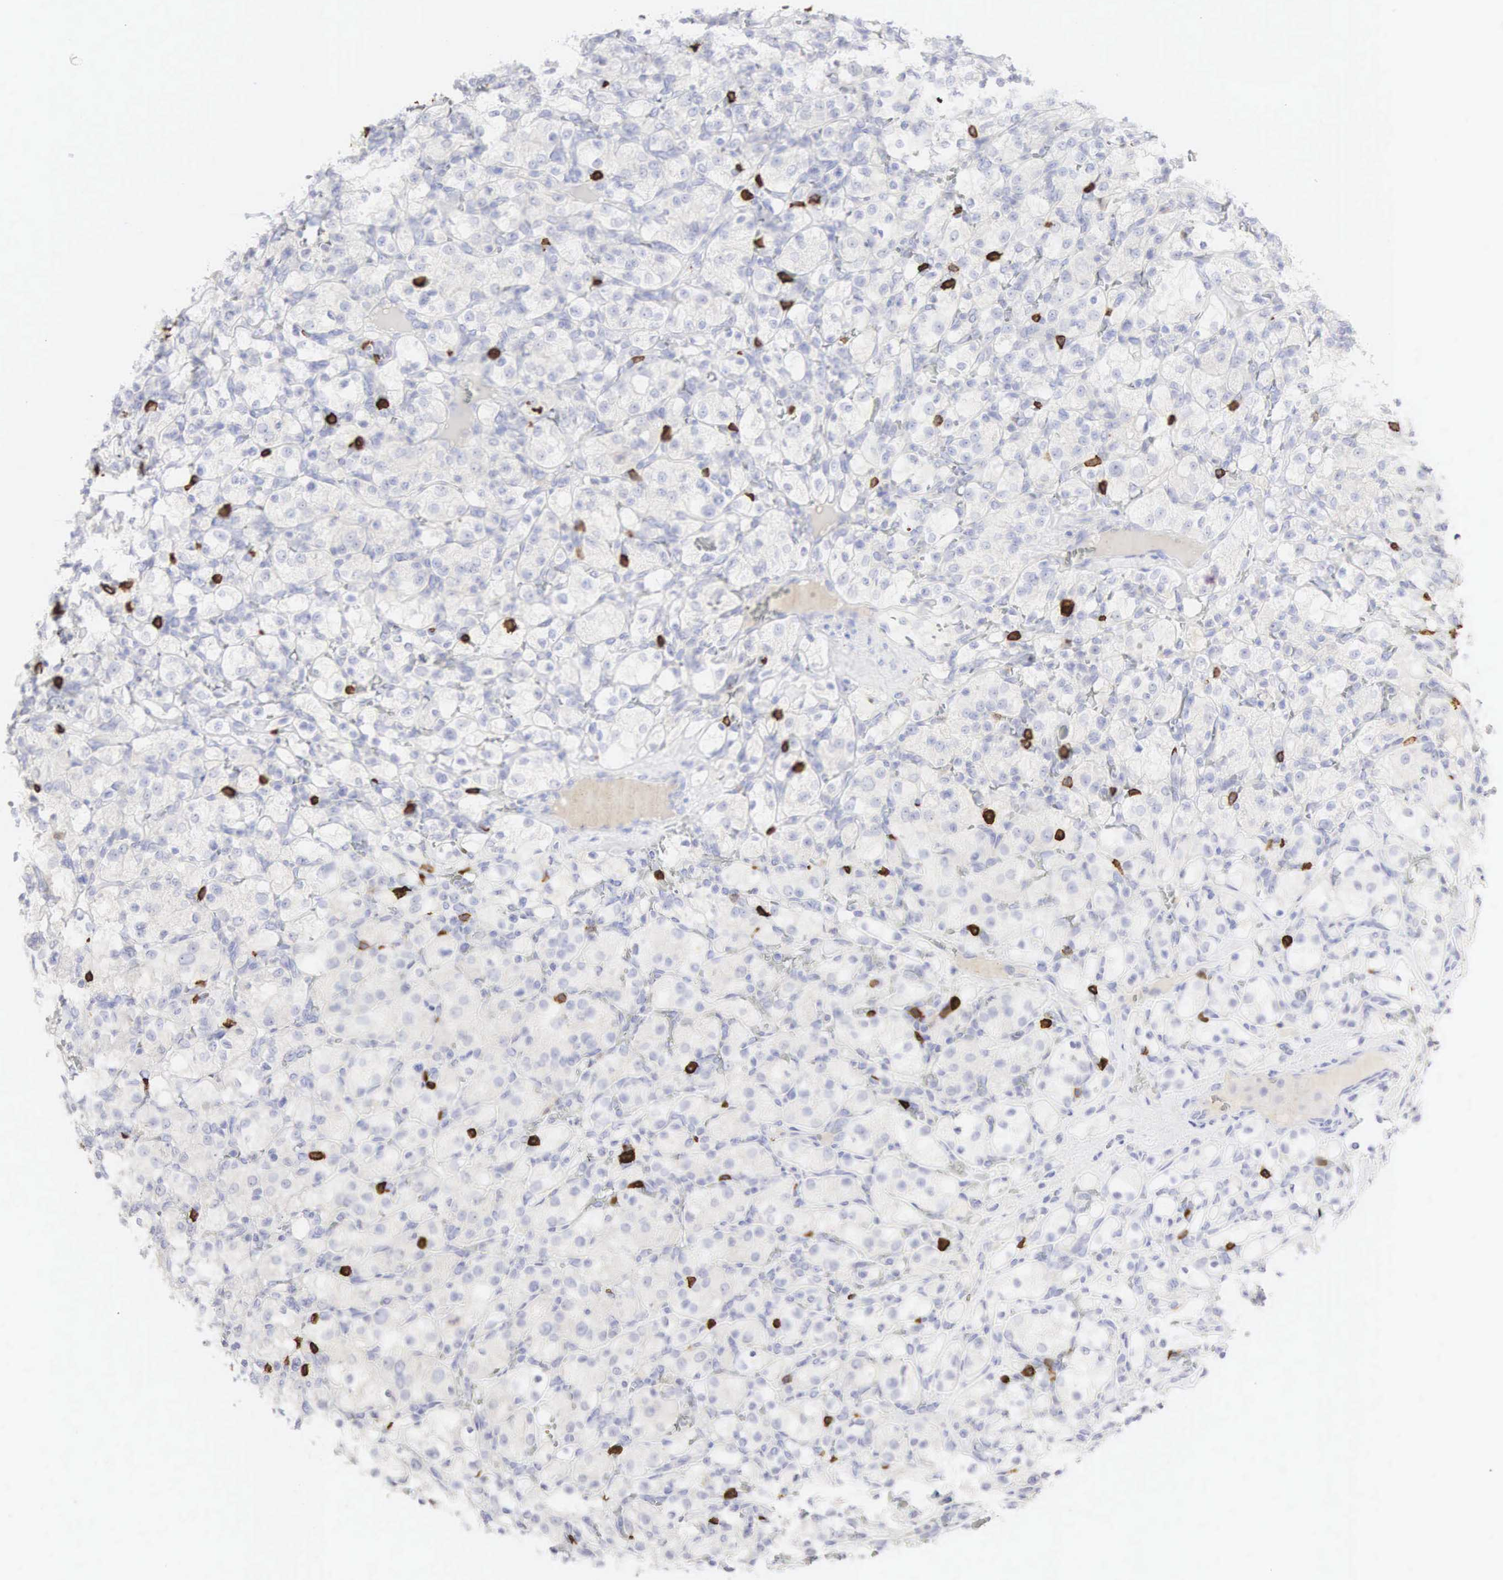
{"staining": {"intensity": "negative", "quantity": "none", "location": "none"}, "tissue": "renal cancer", "cell_type": "Tumor cells", "image_type": "cancer", "snomed": [{"axis": "morphology", "description": "Adenocarcinoma, NOS"}, {"axis": "topography", "description": "Kidney"}], "caption": "Tumor cells show no significant protein expression in adenocarcinoma (renal).", "gene": "CD8A", "patient": {"sex": "female", "age": 83}}